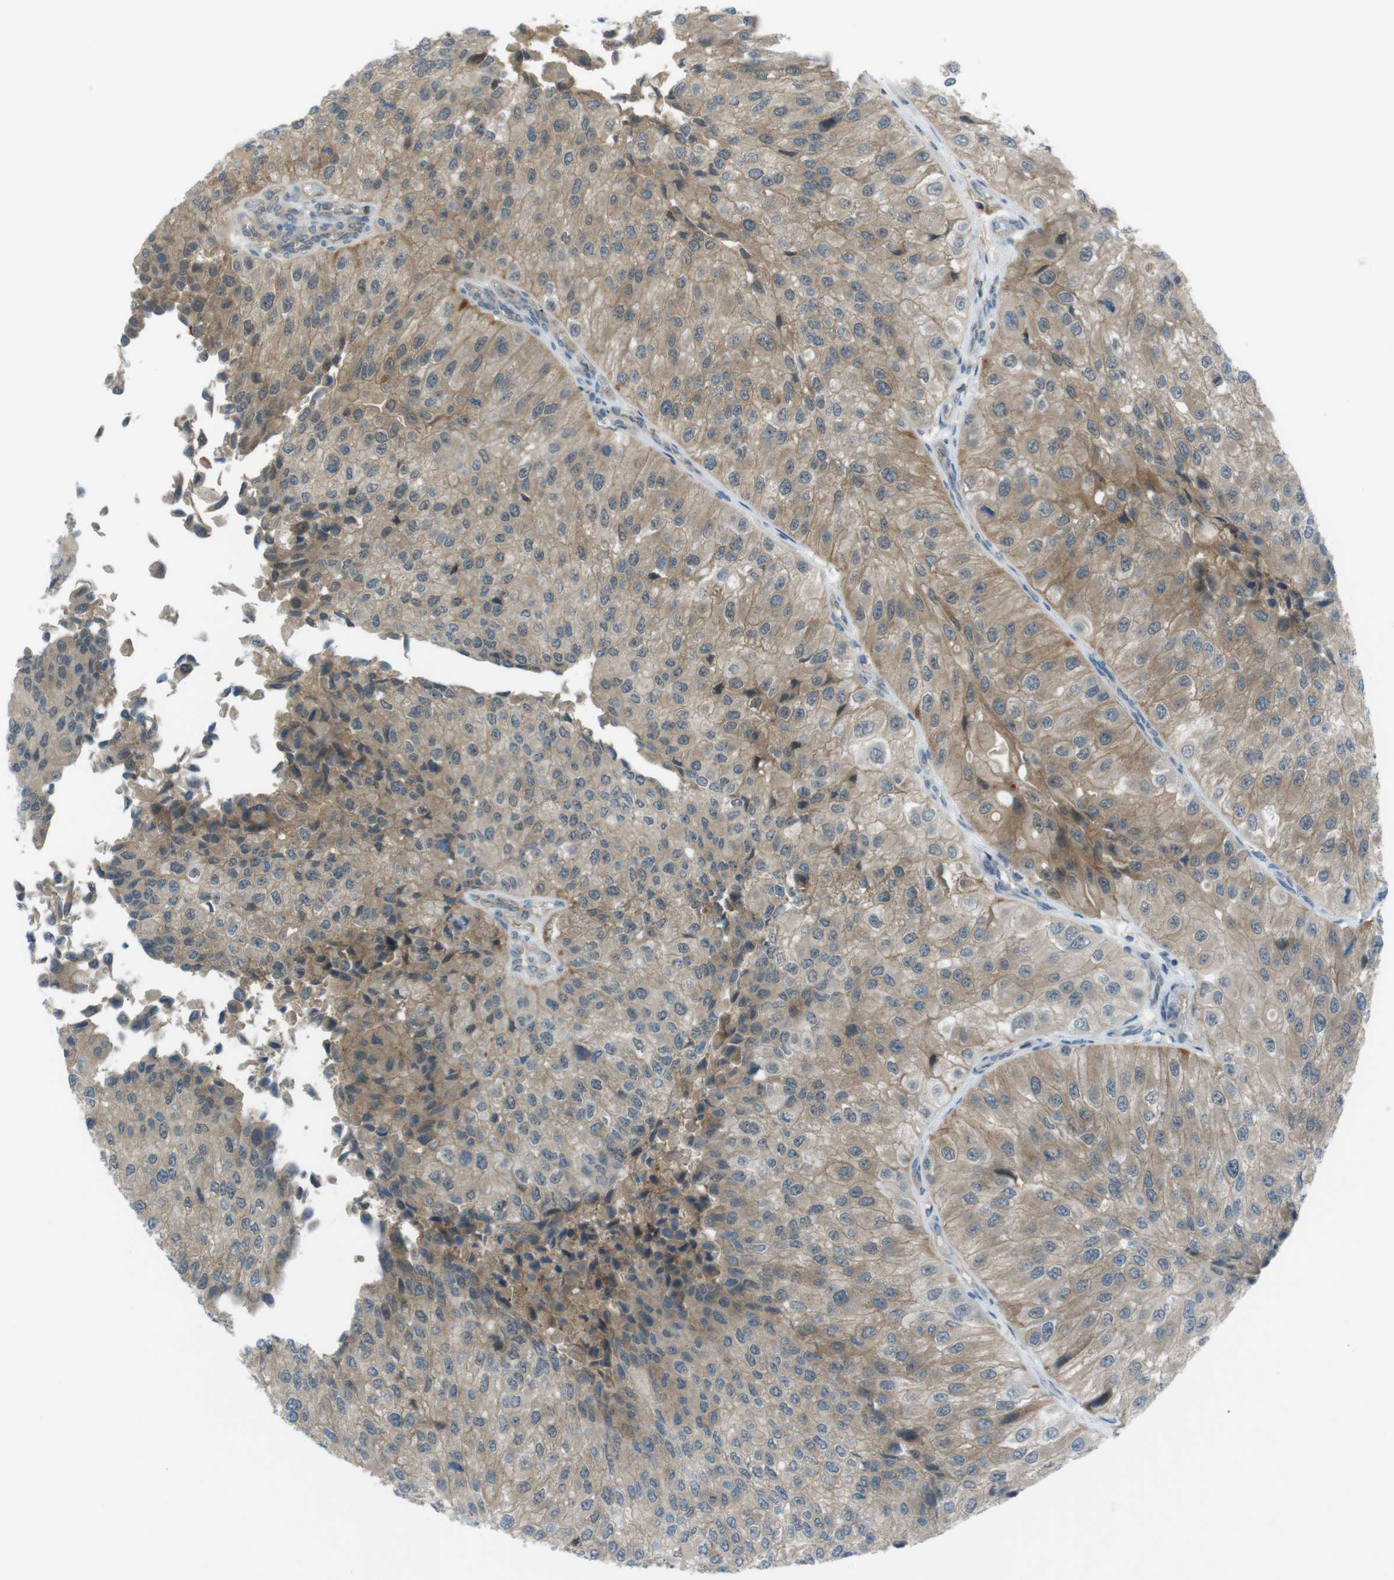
{"staining": {"intensity": "moderate", "quantity": ">75%", "location": "cytoplasmic/membranous"}, "tissue": "urothelial cancer", "cell_type": "Tumor cells", "image_type": "cancer", "snomed": [{"axis": "morphology", "description": "Urothelial carcinoma, High grade"}, {"axis": "topography", "description": "Kidney"}, {"axis": "topography", "description": "Urinary bladder"}], "caption": "A photomicrograph of human high-grade urothelial carcinoma stained for a protein shows moderate cytoplasmic/membranous brown staining in tumor cells.", "gene": "ZDHHC20", "patient": {"sex": "male", "age": 77}}